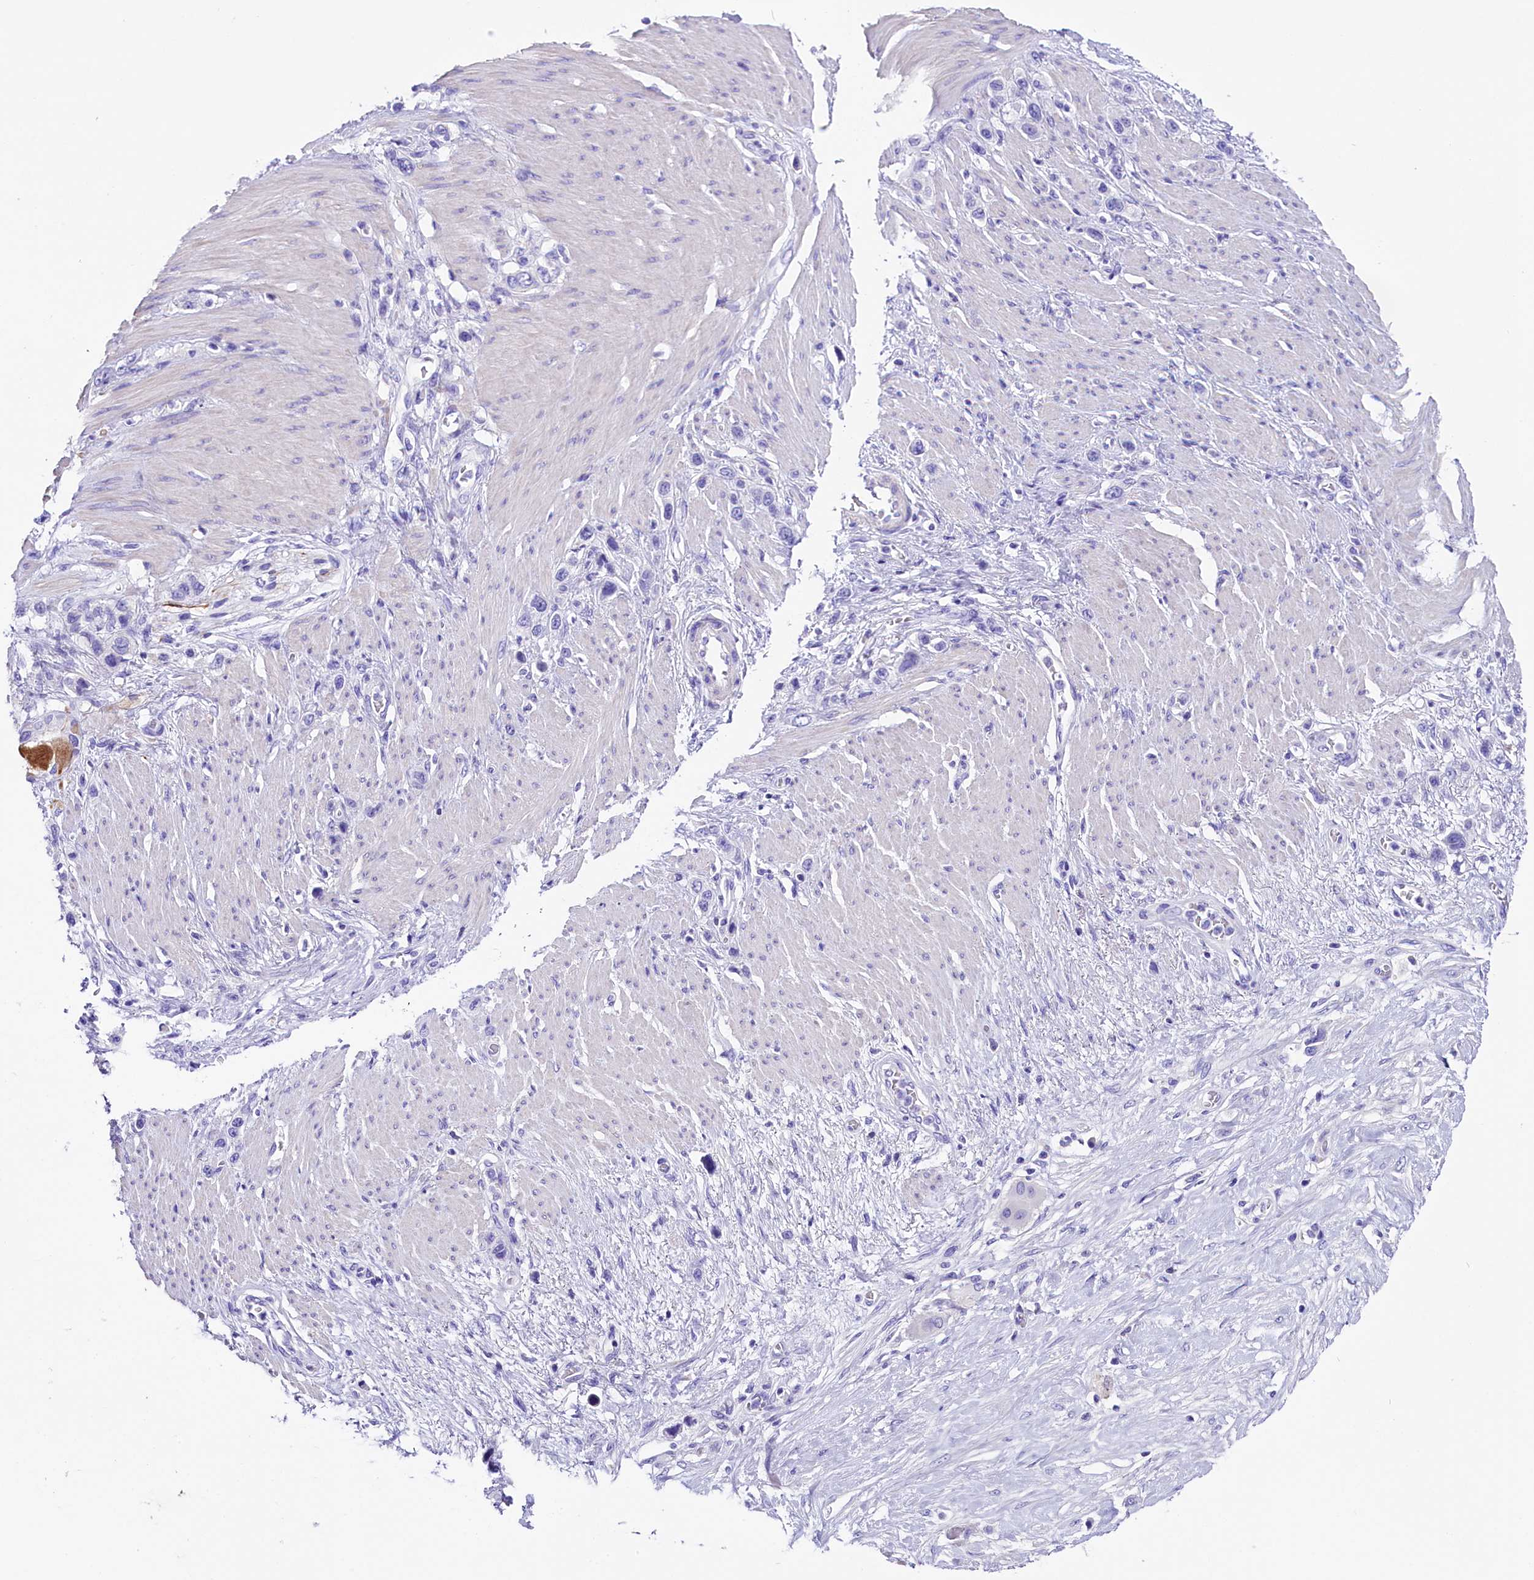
{"staining": {"intensity": "negative", "quantity": "none", "location": "none"}, "tissue": "stomach cancer", "cell_type": "Tumor cells", "image_type": "cancer", "snomed": [{"axis": "morphology", "description": "Adenocarcinoma, NOS"}, {"axis": "morphology", "description": "Adenocarcinoma, High grade"}, {"axis": "topography", "description": "Stomach, upper"}, {"axis": "topography", "description": "Stomach, lower"}], "caption": "Tumor cells show no significant protein expression in stomach cancer (high-grade adenocarcinoma). (DAB immunohistochemistry, high magnification).", "gene": "SKIDA1", "patient": {"sex": "female", "age": 65}}